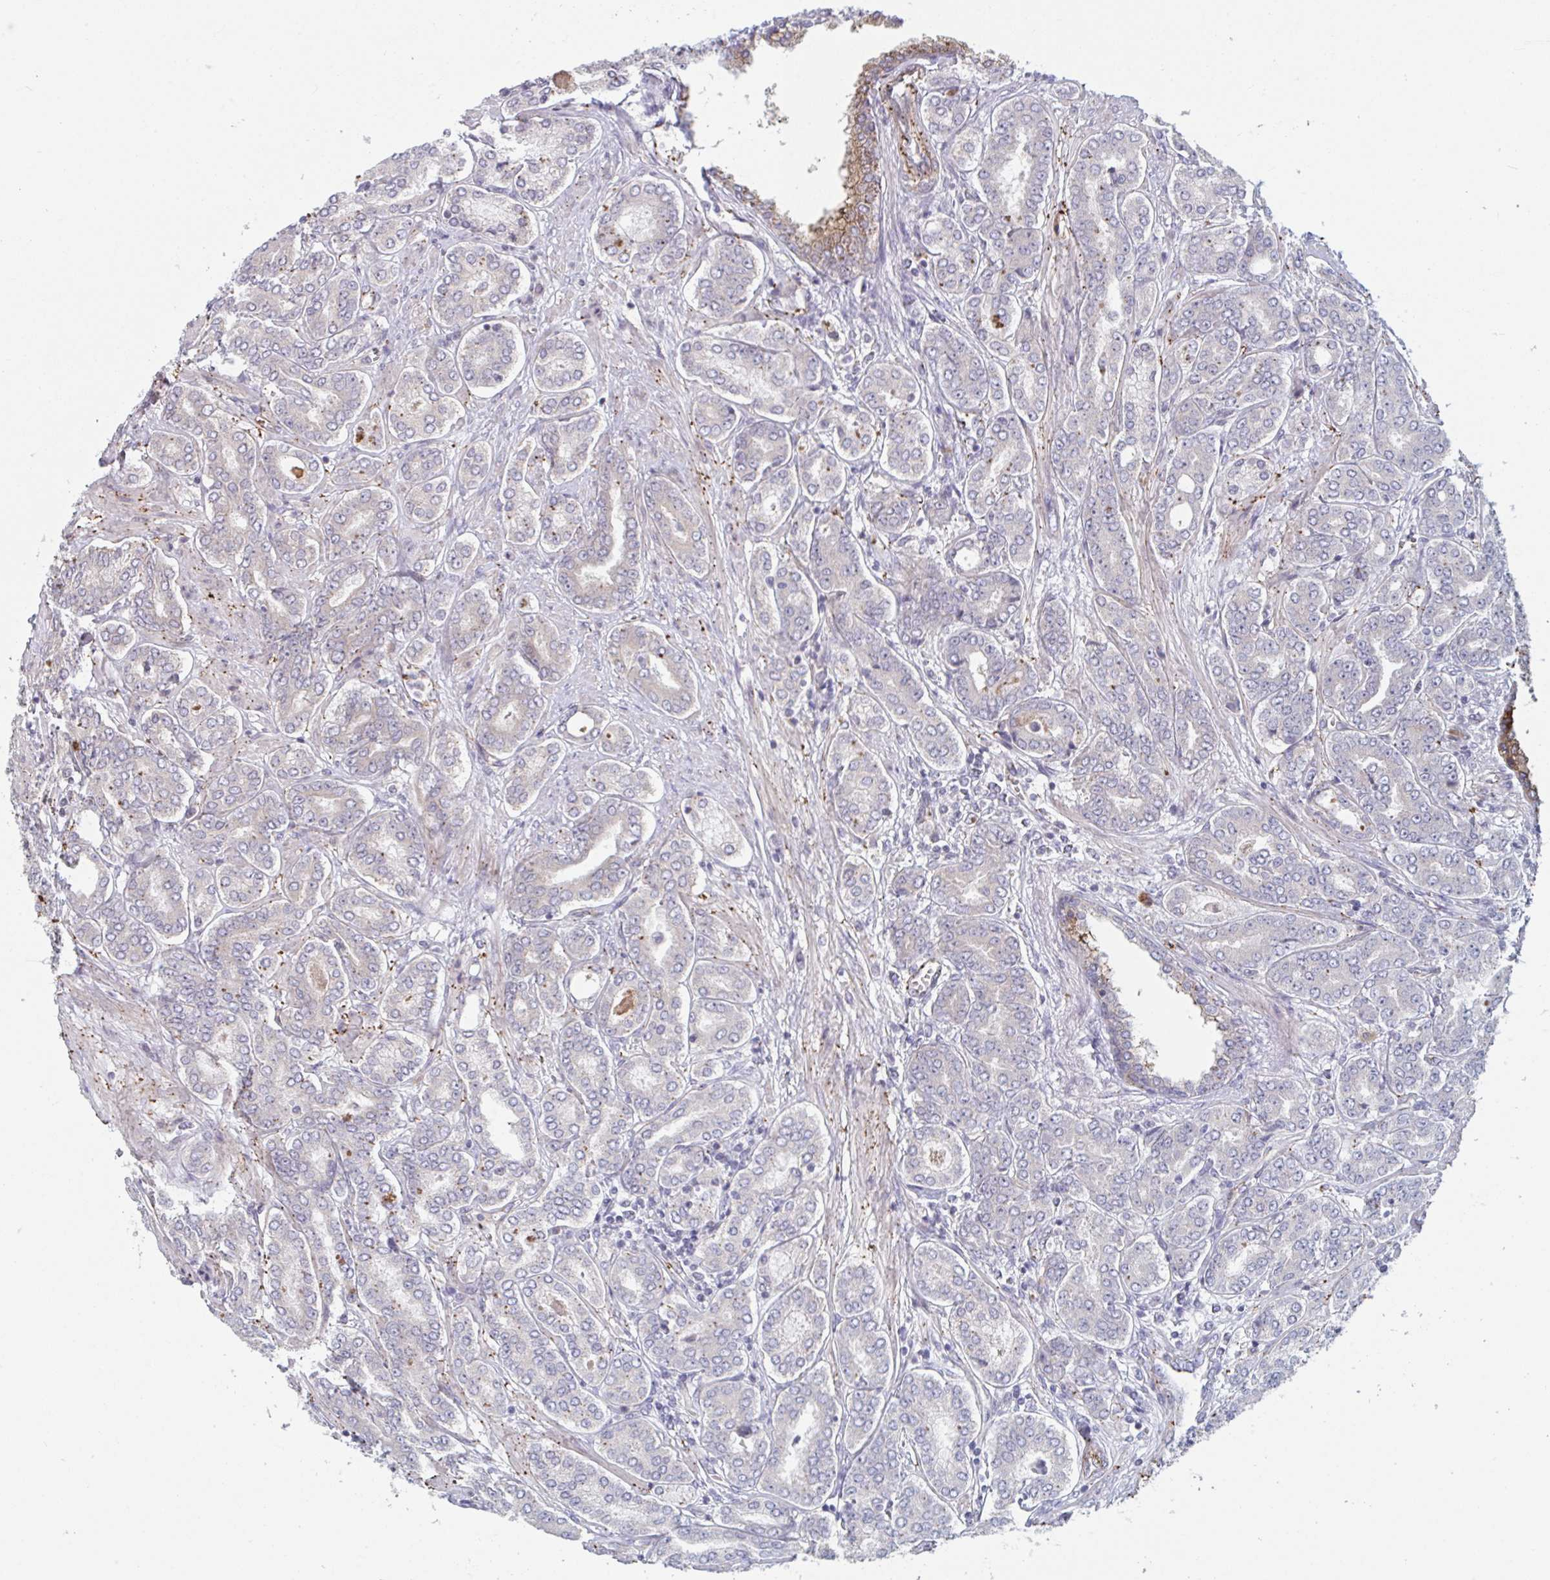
{"staining": {"intensity": "moderate", "quantity": "25%-75%", "location": "cytoplasmic/membranous"}, "tissue": "prostate cancer", "cell_type": "Tumor cells", "image_type": "cancer", "snomed": [{"axis": "morphology", "description": "Adenocarcinoma, High grade"}, {"axis": "topography", "description": "Prostate"}], "caption": "Prostate cancer stained with a brown dye demonstrates moderate cytoplasmic/membranous positive expression in about 25%-75% of tumor cells.", "gene": "TNFSF10", "patient": {"sex": "male", "age": 72}}